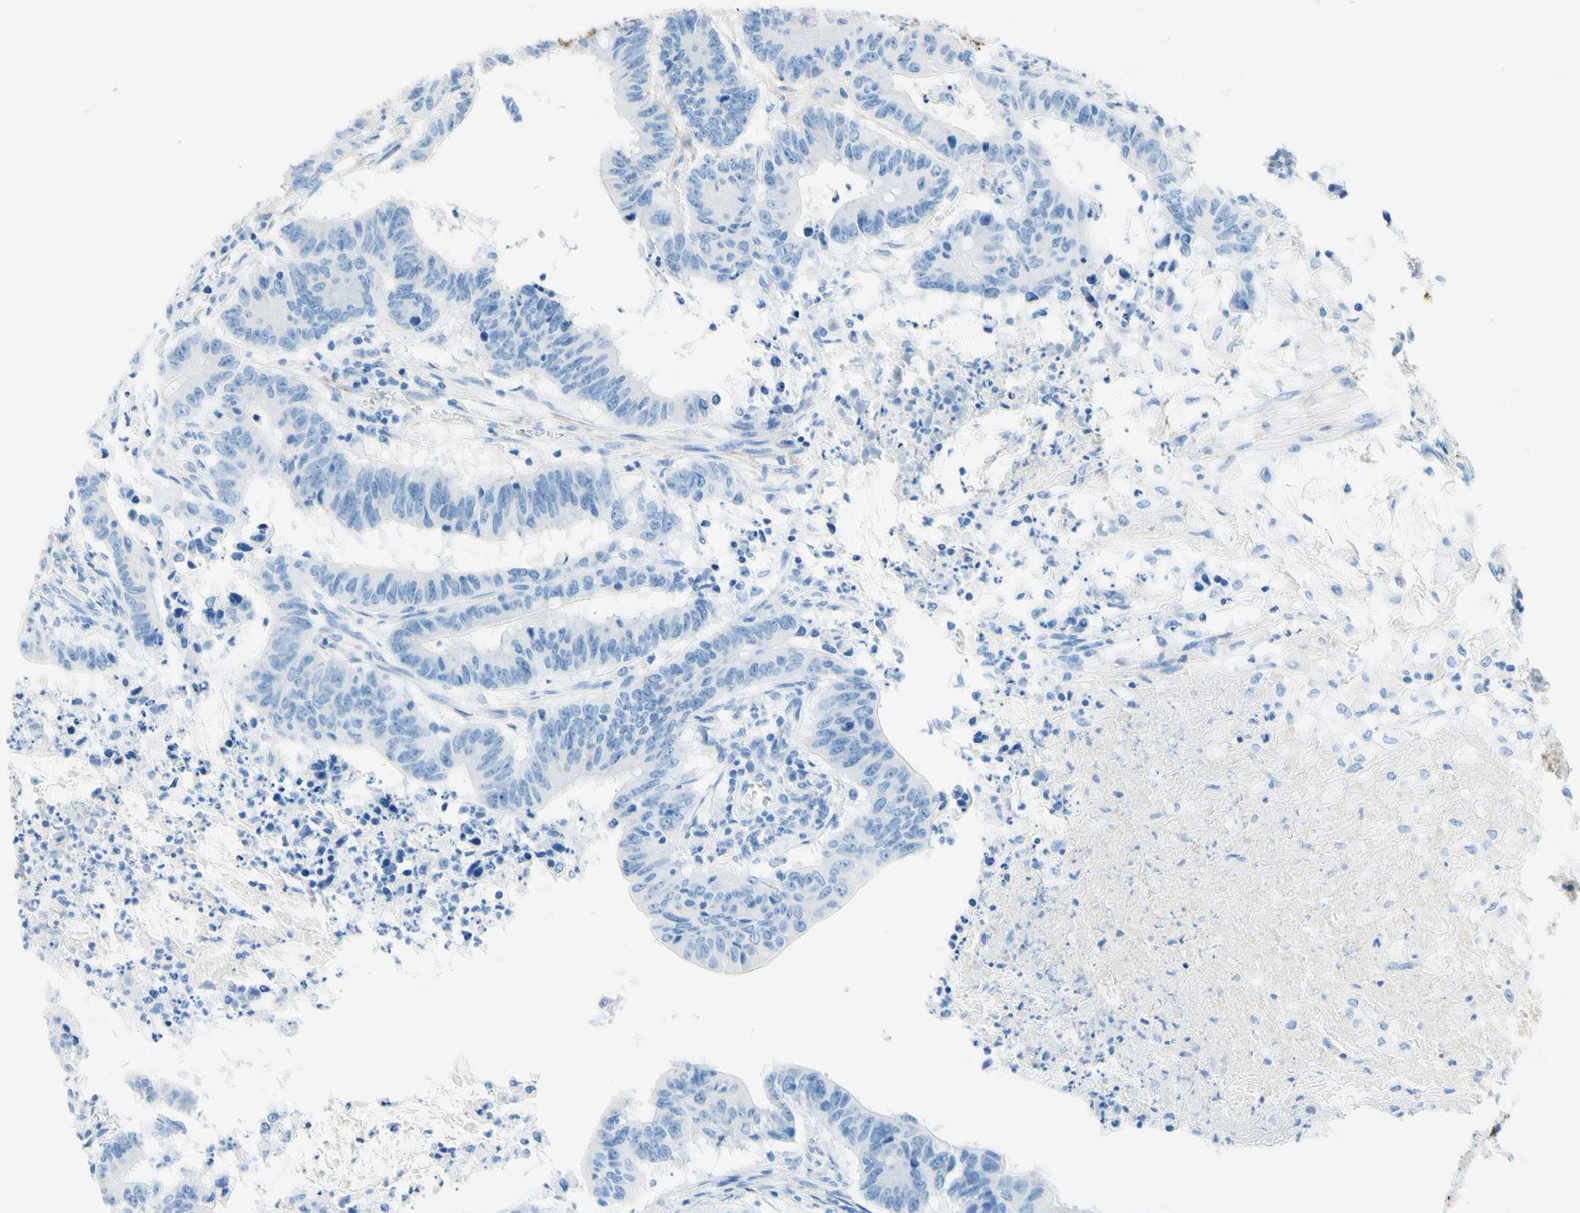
{"staining": {"intensity": "negative", "quantity": "none", "location": "none"}, "tissue": "colorectal cancer", "cell_type": "Tumor cells", "image_type": "cancer", "snomed": [{"axis": "morphology", "description": "Adenocarcinoma, NOS"}, {"axis": "topography", "description": "Colon"}], "caption": "Tumor cells show no significant staining in colorectal cancer.", "gene": "MFAP5", "patient": {"sex": "male", "age": 45}}